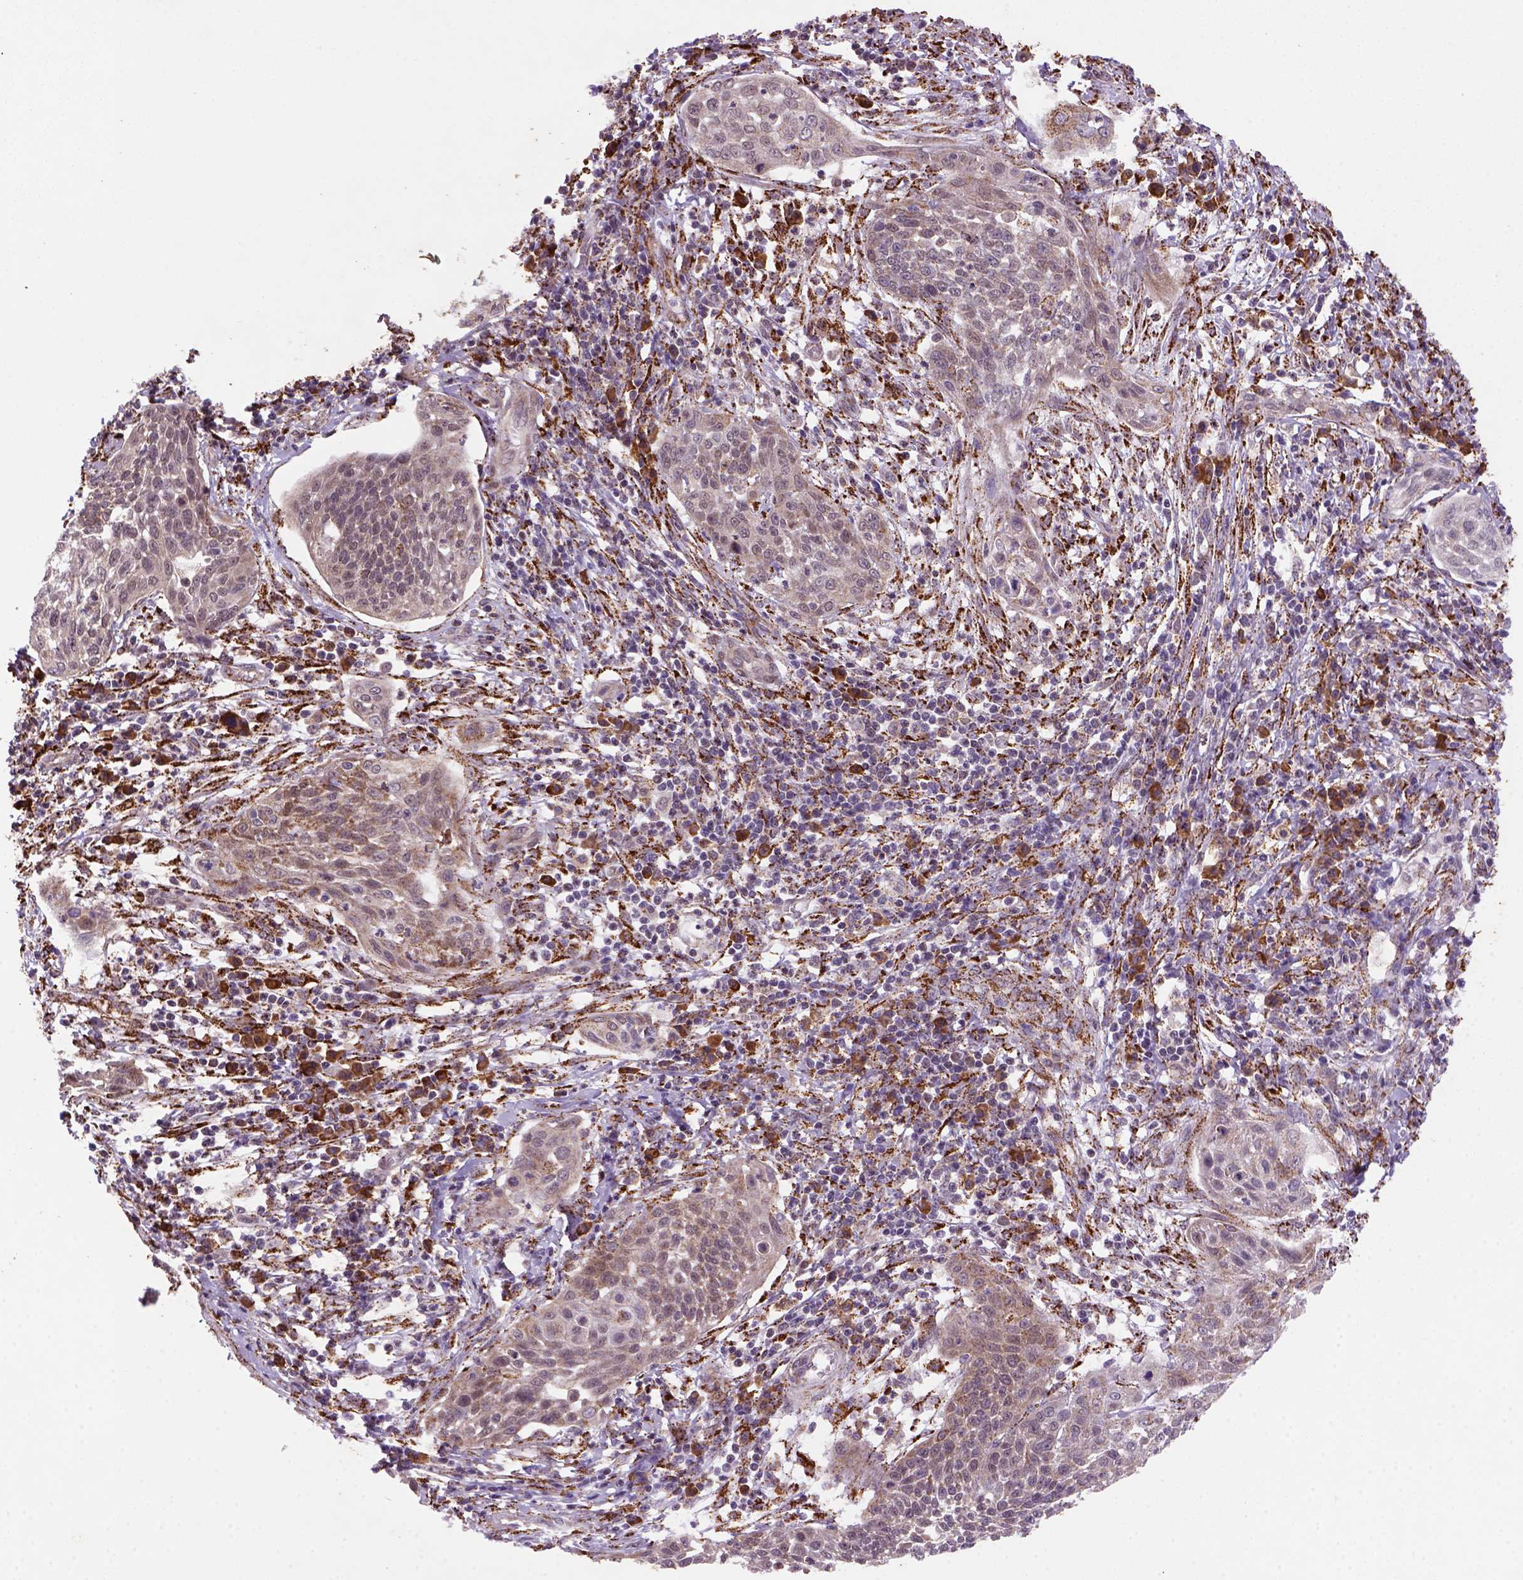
{"staining": {"intensity": "moderate", "quantity": "25%-75%", "location": "cytoplasmic/membranous"}, "tissue": "cervical cancer", "cell_type": "Tumor cells", "image_type": "cancer", "snomed": [{"axis": "morphology", "description": "Squamous cell carcinoma, NOS"}, {"axis": "topography", "description": "Cervix"}], "caption": "Cervical squamous cell carcinoma stained with a protein marker exhibits moderate staining in tumor cells.", "gene": "FZD7", "patient": {"sex": "female", "age": 34}}